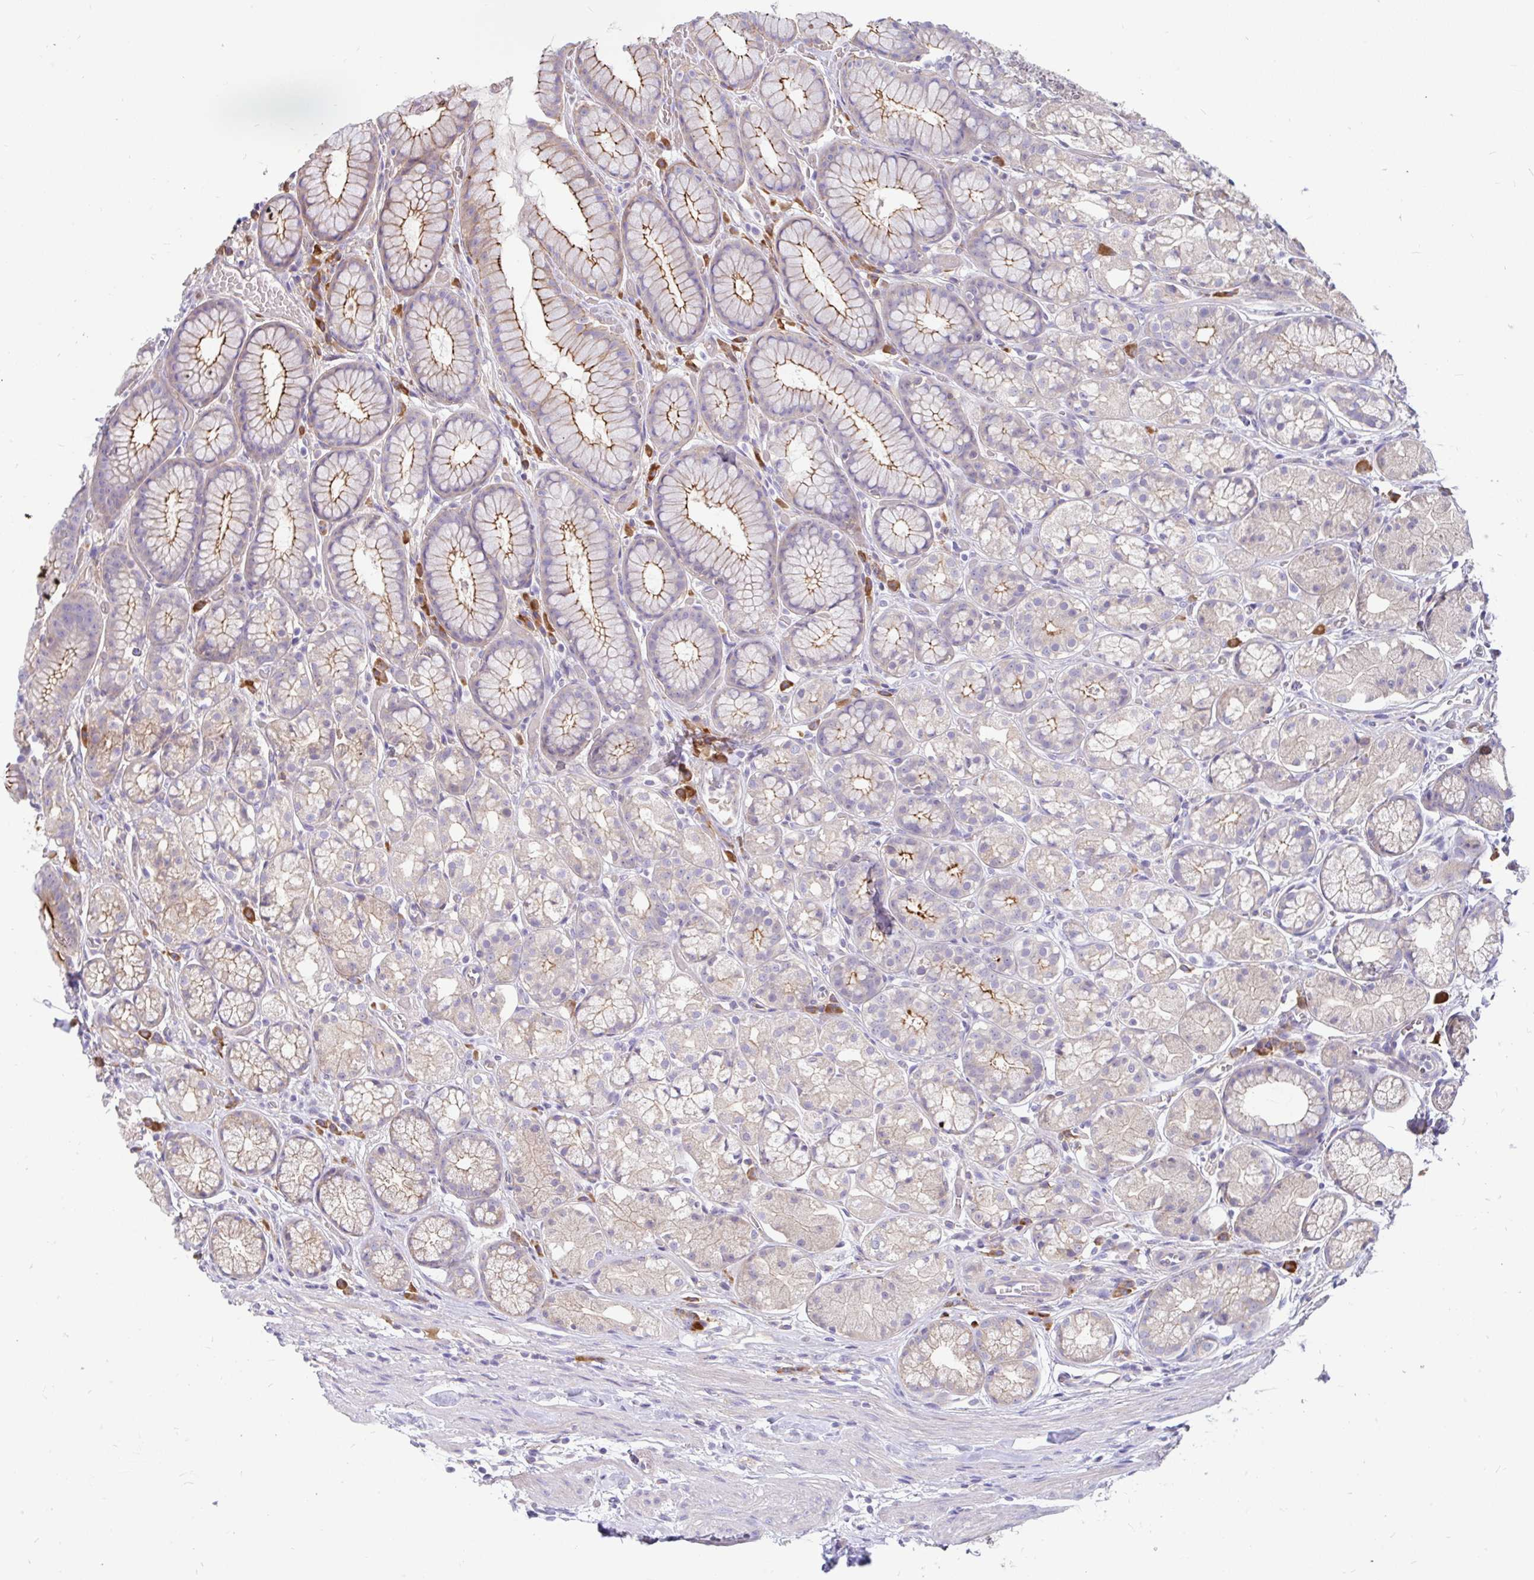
{"staining": {"intensity": "strong", "quantity": "<25%", "location": "cytoplasmic/membranous"}, "tissue": "stomach", "cell_type": "Glandular cells", "image_type": "normal", "snomed": [{"axis": "morphology", "description": "Normal tissue, NOS"}, {"axis": "topography", "description": "Smooth muscle"}, {"axis": "topography", "description": "Stomach"}], "caption": "Stomach stained with IHC reveals strong cytoplasmic/membranous positivity in approximately <25% of glandular cells.", "gene": "LRRC26", "patient": {"sex": "male", "age": 70}}